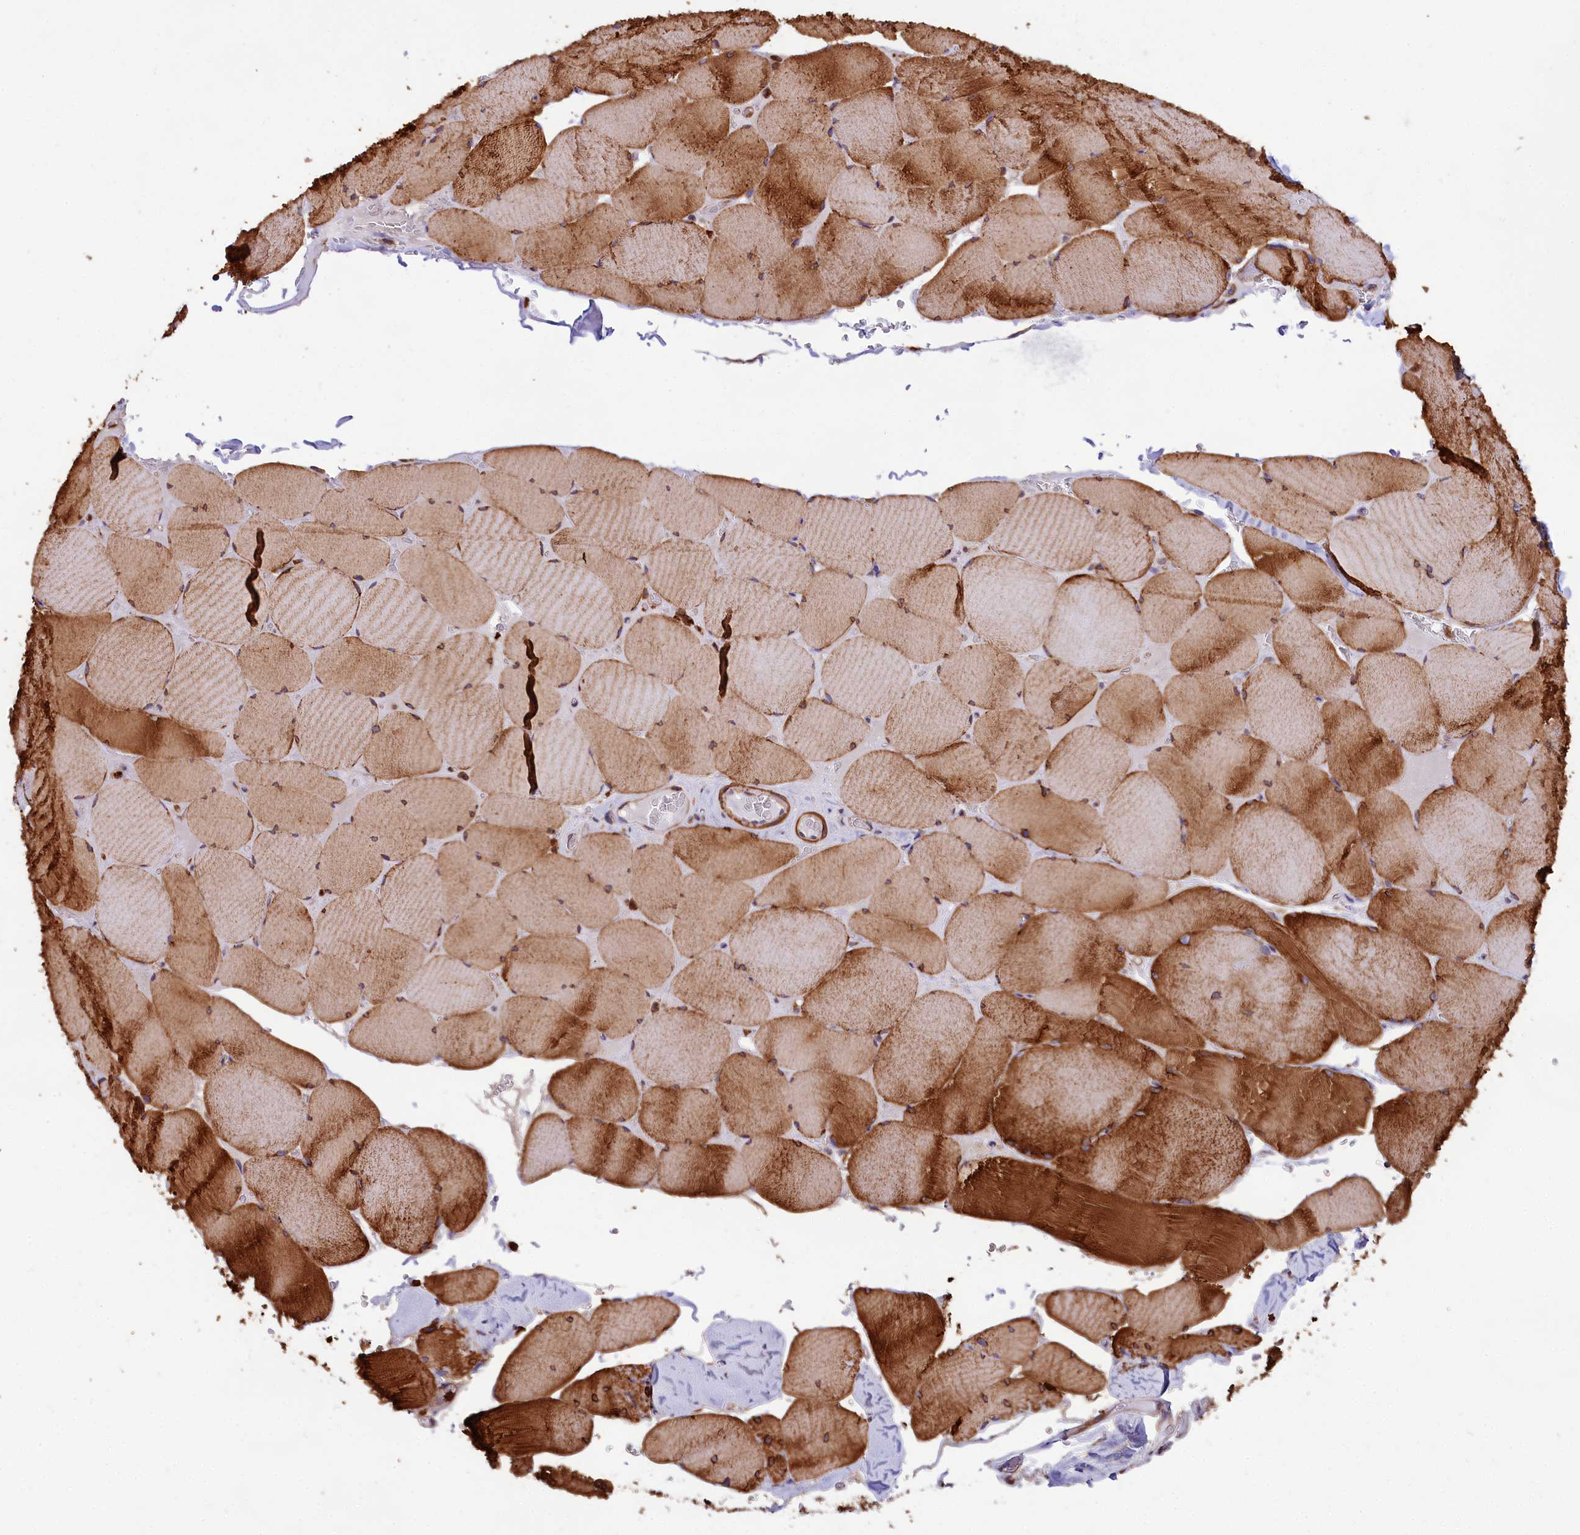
{"staining": {"intensity": "strong", "quantity": "25%-75%", "location": "cytoplasmic/membranous"}, "tissue": "skeletal muscle", "cell_type": "Myocytes", "image_type": "normal", "snomed": [{"axis": "morphology", "description": "Normal tissue, NOS"}, {"axis": "topography", "description": "Skeletal muscle"}, {"axis": "topography", "description": "Head-Neck"}], "caption": "Immunohistochemical staining of benign human skeletal muscle exhibits high levels of strong cytoplasmic/membranous positivity in about 25%-75% of myocytes.", "gene": "GYS1", "patient": {"sex": "male", "age": 66}}